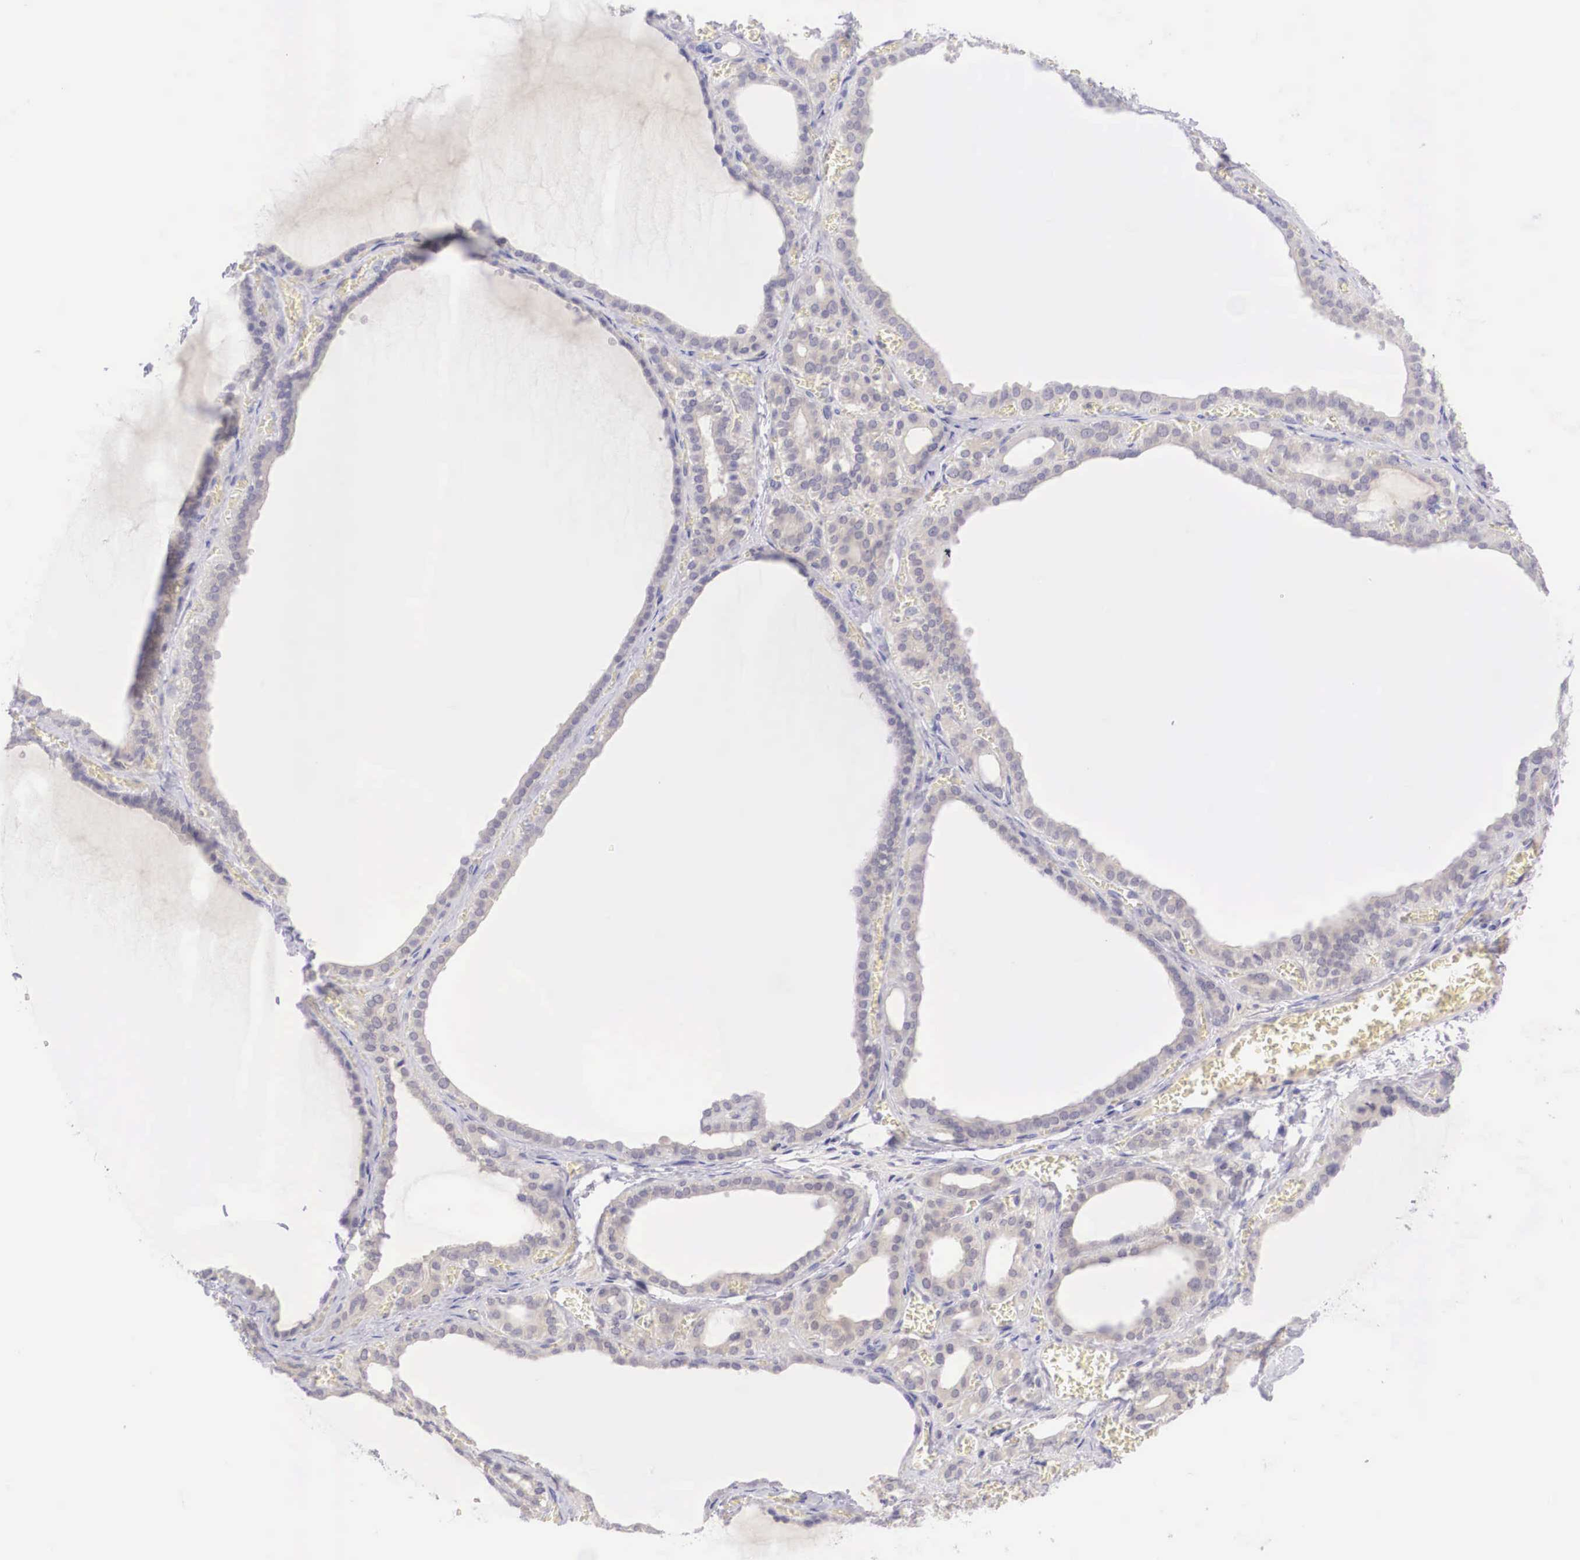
{"staining": {"intensity": "moderate", "quantity": ">75%", "location": "cytoplasmic/membranous,nuclear"}, "tissue": "thyroid gland", "cell_type": "Glandular cells", "image_type": "normal", "snomed": [{"axis": "morphology", "description": "Normal tissue, NOS"}, {"axis": "topography", "description": "Thyroid gland"}], "caption": "IHC of normal human thyroid gland displays medium levels of moderate cytoplasmic/membranous,nuclear staining in approximately >75% of glandular cells.", "gene": "BCL6", "patient": {"sex": "female", "age": 55}}